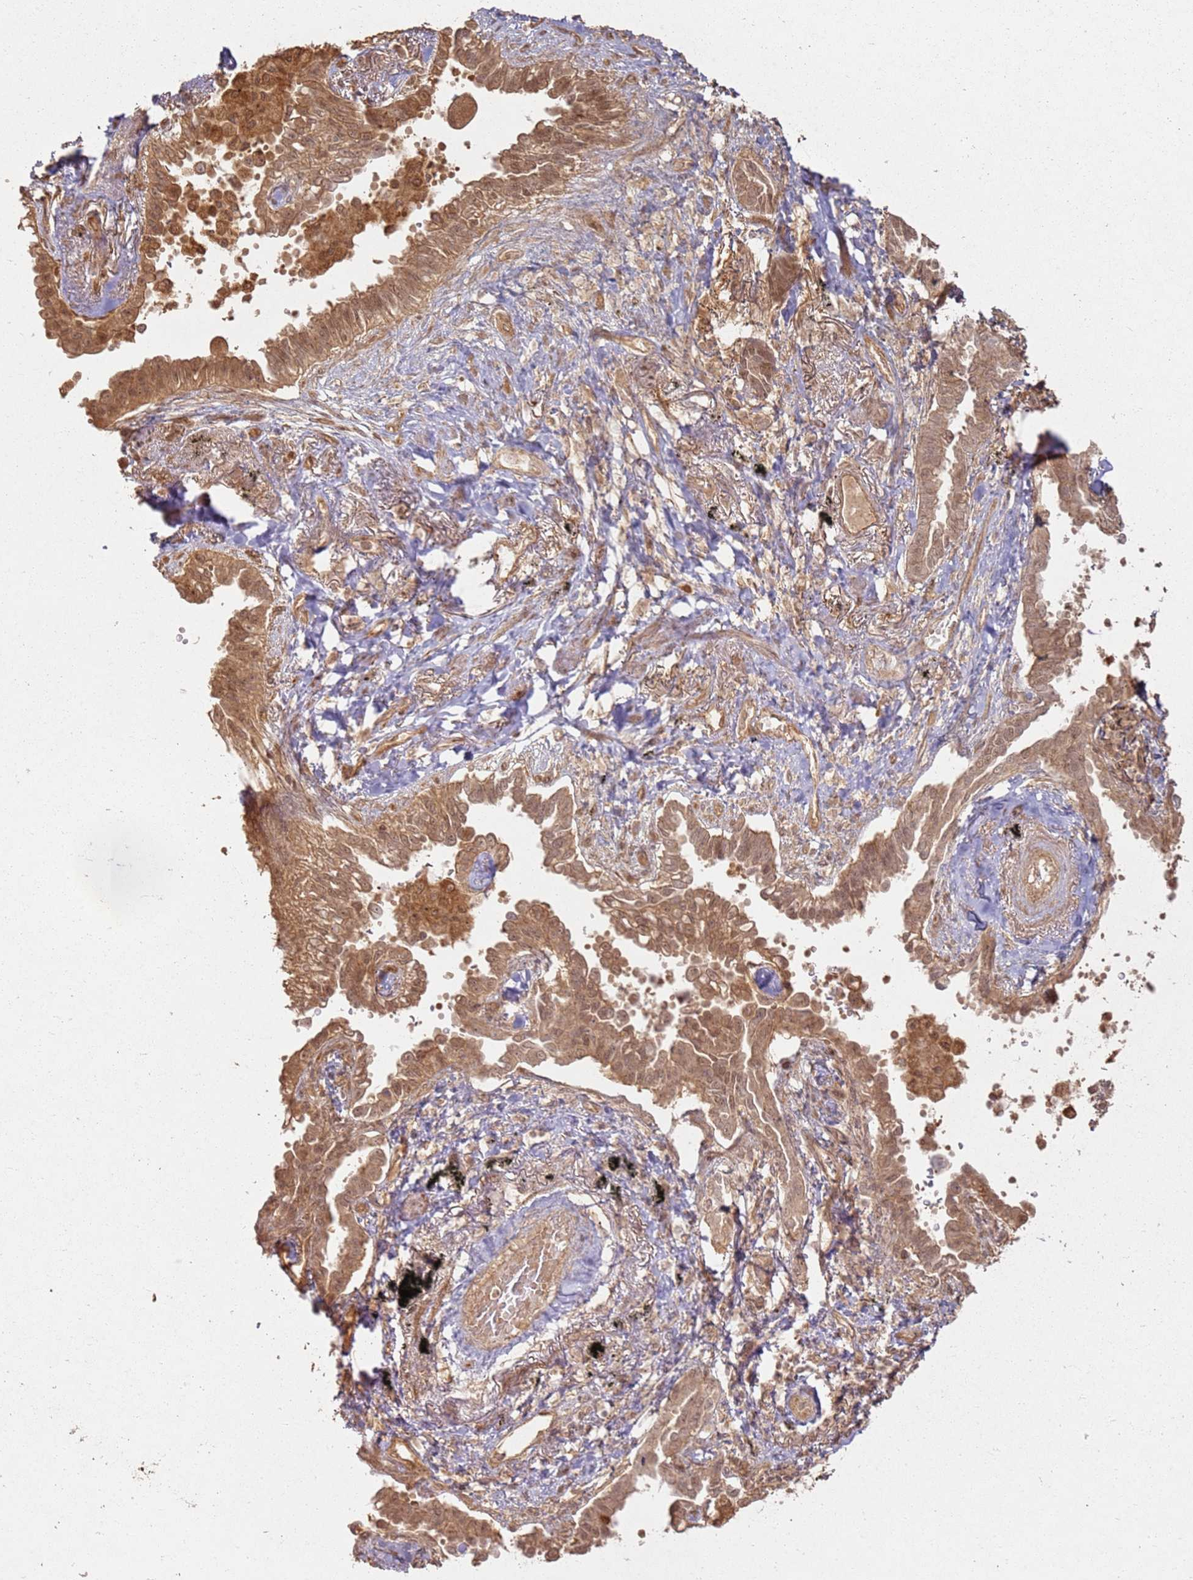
{"staining": {"intensity": "moderate", "quantity": ">75%", "location": "cytoplasmic/membranous"}, "tissue": "lung cancer", "cell_type": "Tumor cells", "image_type": "cancer", "snomed": [{"axis": "morphology", "description": "Adenocarcinoma, NOS"}, {"axis": "topography", "description": "Lung"}], "caption": "This histopathology image exhibits IHC staining of lung cancer (adenocarcinoma), with medium moderate cytoplasmic/membranous expression in approximately >75% of tumor cells.", "gene": "ZNF776", "patient": {"sex": "male", "age": 67}}